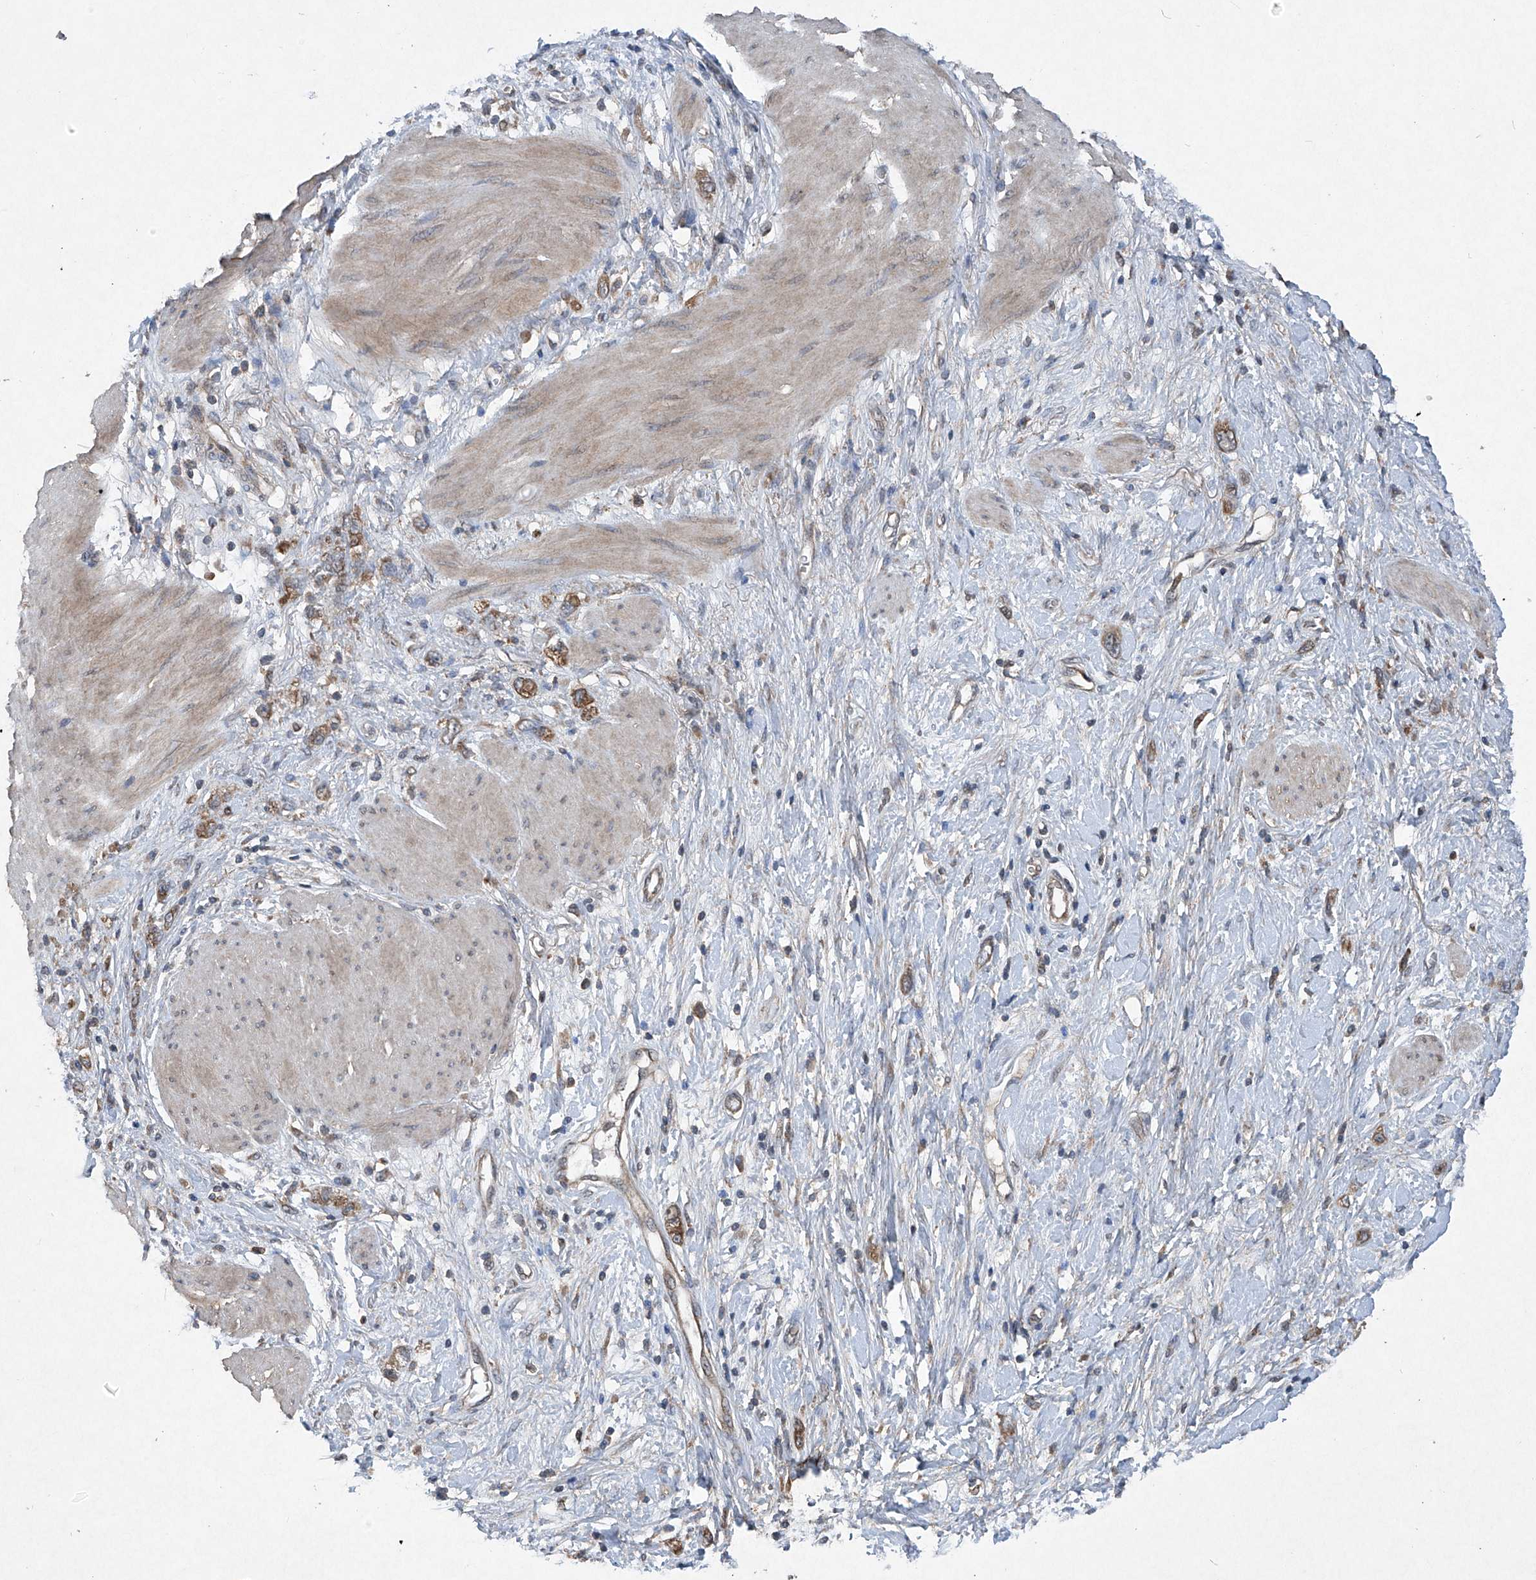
{"staining": {"intensity": "moderate", "quantity": ">75%", "location": "cytoplasmic/membranous"}, "tissue": "stomach cancer", "cell_type": "Tumor cells", "image_type": "cancer", "snomed": [{"axis": "morphology", "description": "Adenocarcinoma, NOS"}, {"axis": "topography", "description": "Stomach"}], "caption": "Human adenocarcinoma (stomach) stained with a brown dye displays moderate cytoplasmic/membranous positive positivity in approximately >75% of tumor cells.", "gene": "SUMF2", "patient": {"sex": "female", "age": 76}}